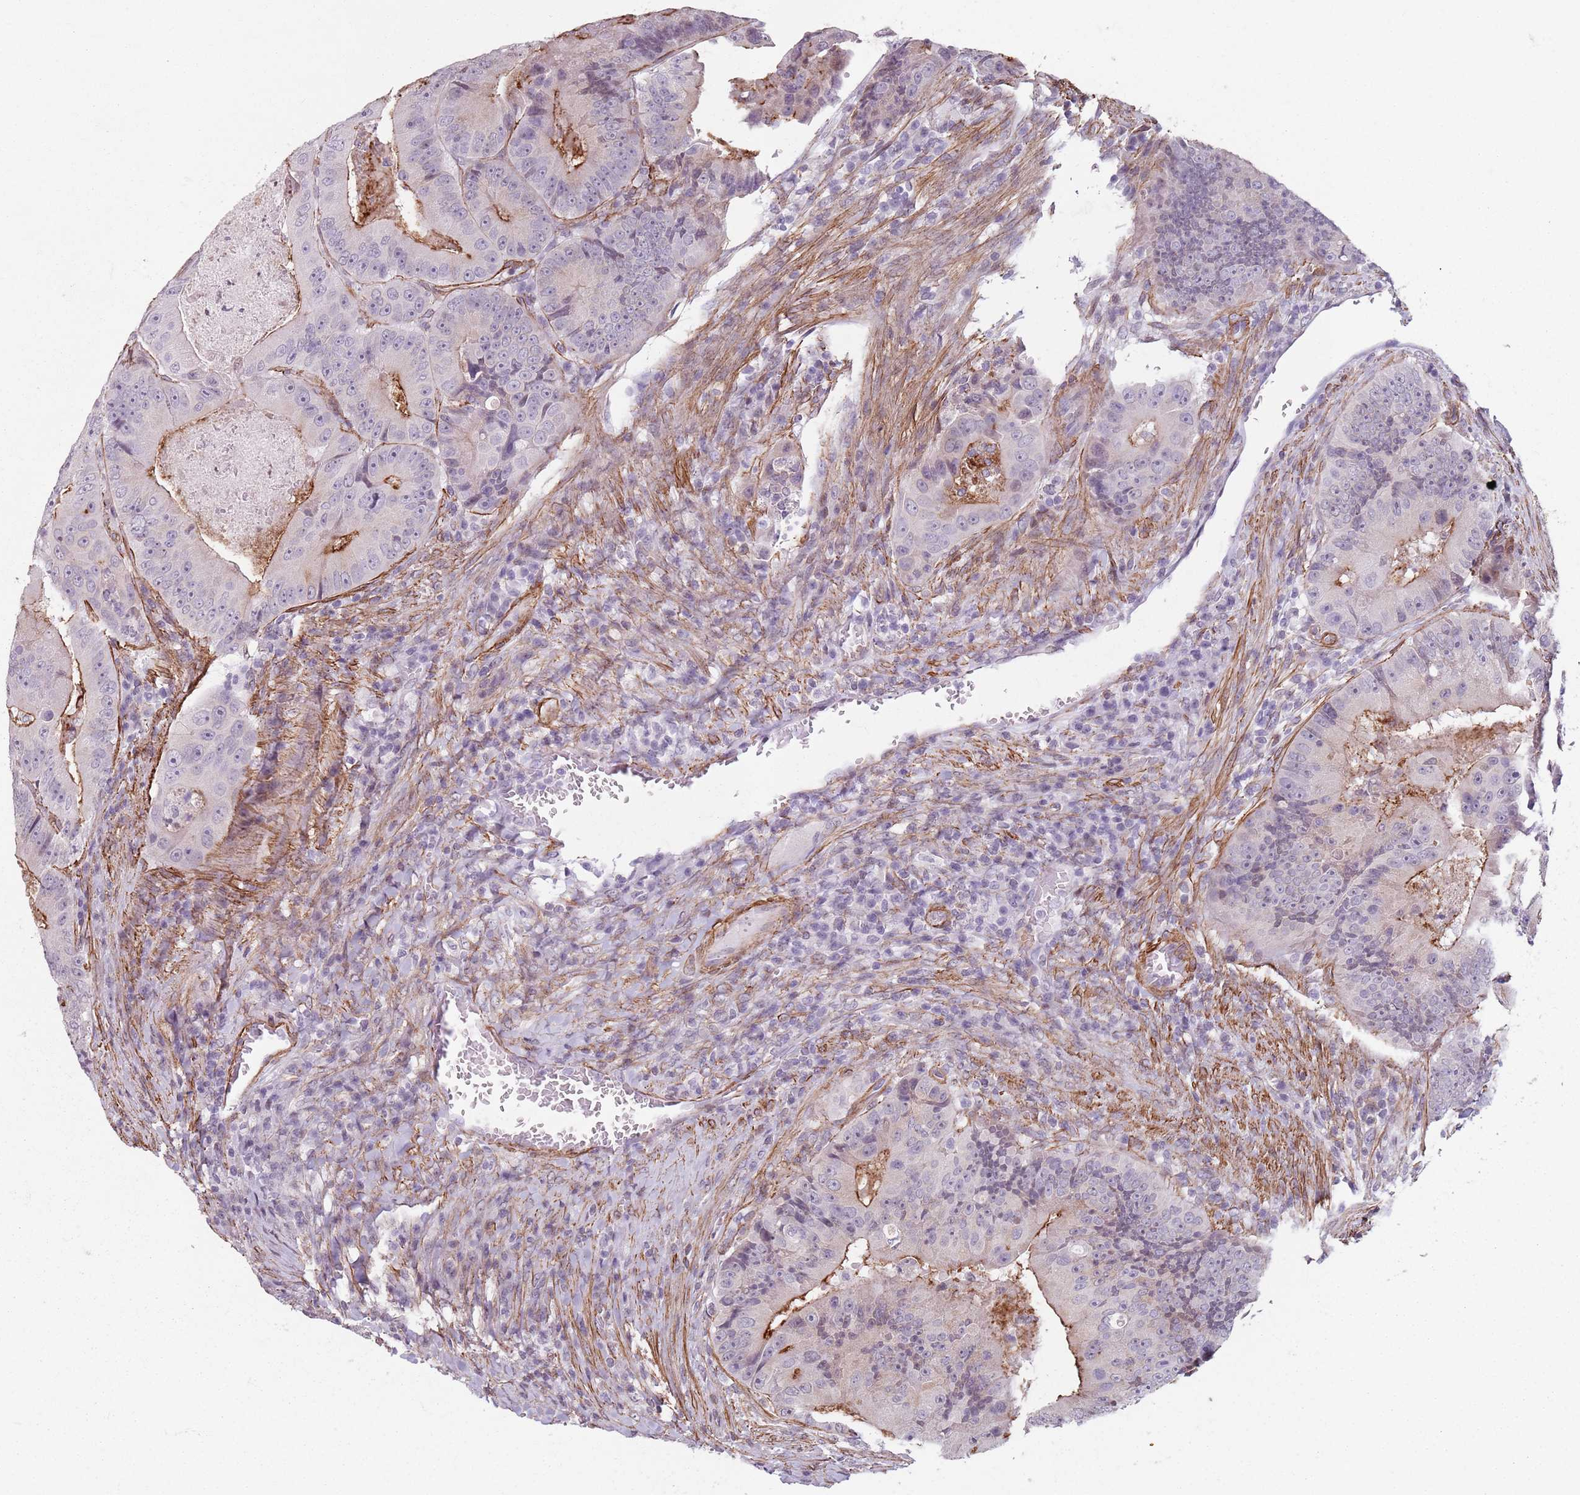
{"staining": {"intensity": "moderate", "quantity": "<25%", "location": "cytoplasmic/membranous"}, "tissue": "colorectal cancer", "cell_type": "Tumor cells", "image_type": "cancer", "snomed": [{"axis": "morphology", "description": "Adenocarcinoma, NOS"}, {"axis": "topography", "description": "Colon"}], "caption": "IHC staining of adenocarcinoma (colorectal), which displays low levels of moderate cytoplasmic/membranous positivity in about <25% of tumor cells indicating moderate cytoplasmic/membranous protein positivity. The staining was performed using DAB (3,3'-diaminobenzidine) (brown) for protein detection and nuclei were counterstained in hematoxylin (blue).", "gene": "TMC4", "patient": {"sex": "female", "age": 86}}